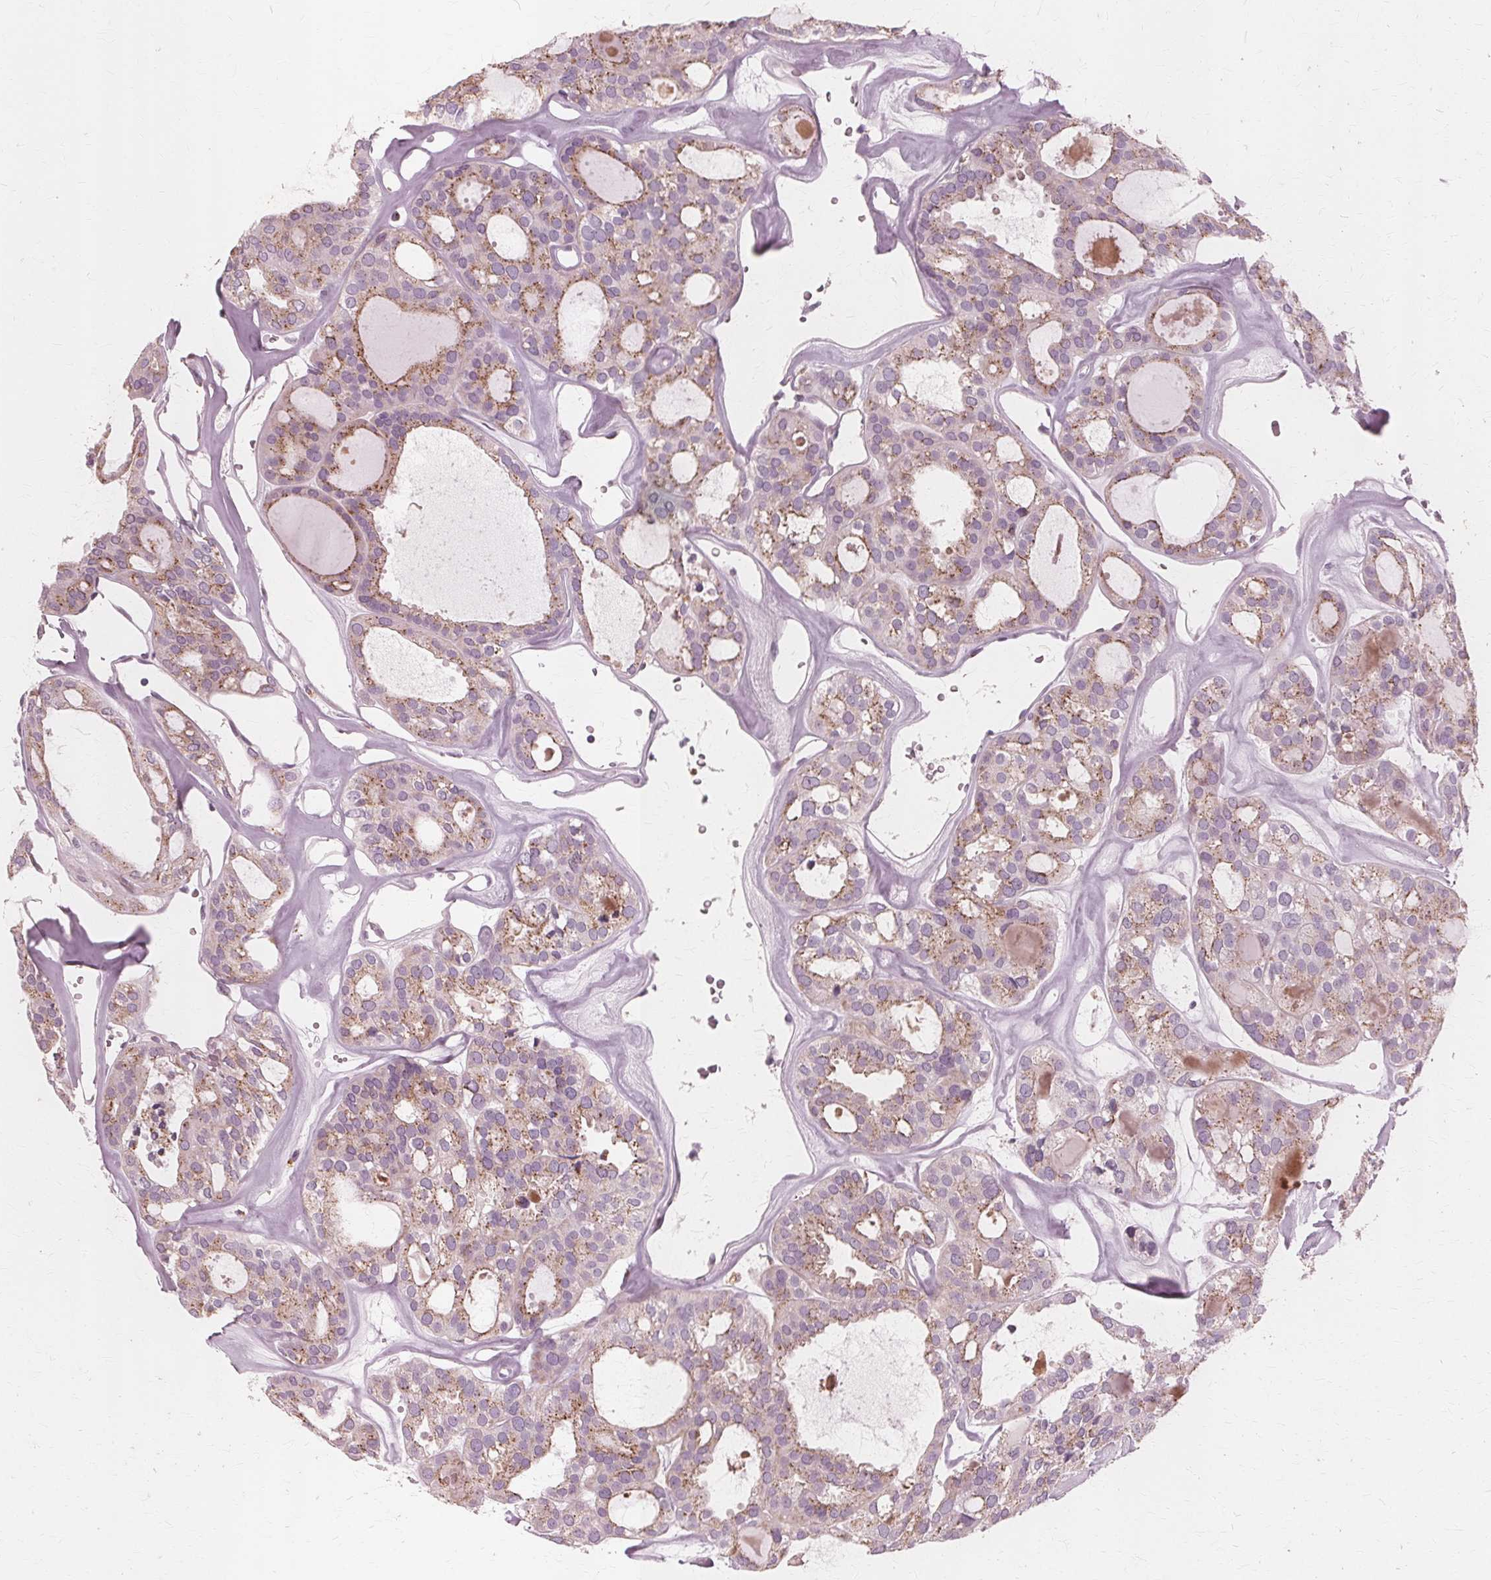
{"staining": {"intensity": "weak", "quantity": "25%-75%", "location": "cytoplasmic/membranous"}, "tissue": "thyroid cancer", "cell_type": "Tumor cells", "image_type": "cancer", "snomed": [{"axis": "morphology", "description": "Follicular adenoma carcinoma, NOS"}, {"axis": "topography", "description": "Thyroid gland"}], "caption": "Weak cytoplasmic/membranous positivity for a protein is seen in approximately 25%-75% of tumor cells of thyroid cancer using immunohistochemistry (IHC).", "gene": "DNASE2", "patient": {"sex": "male", "age": 75}}